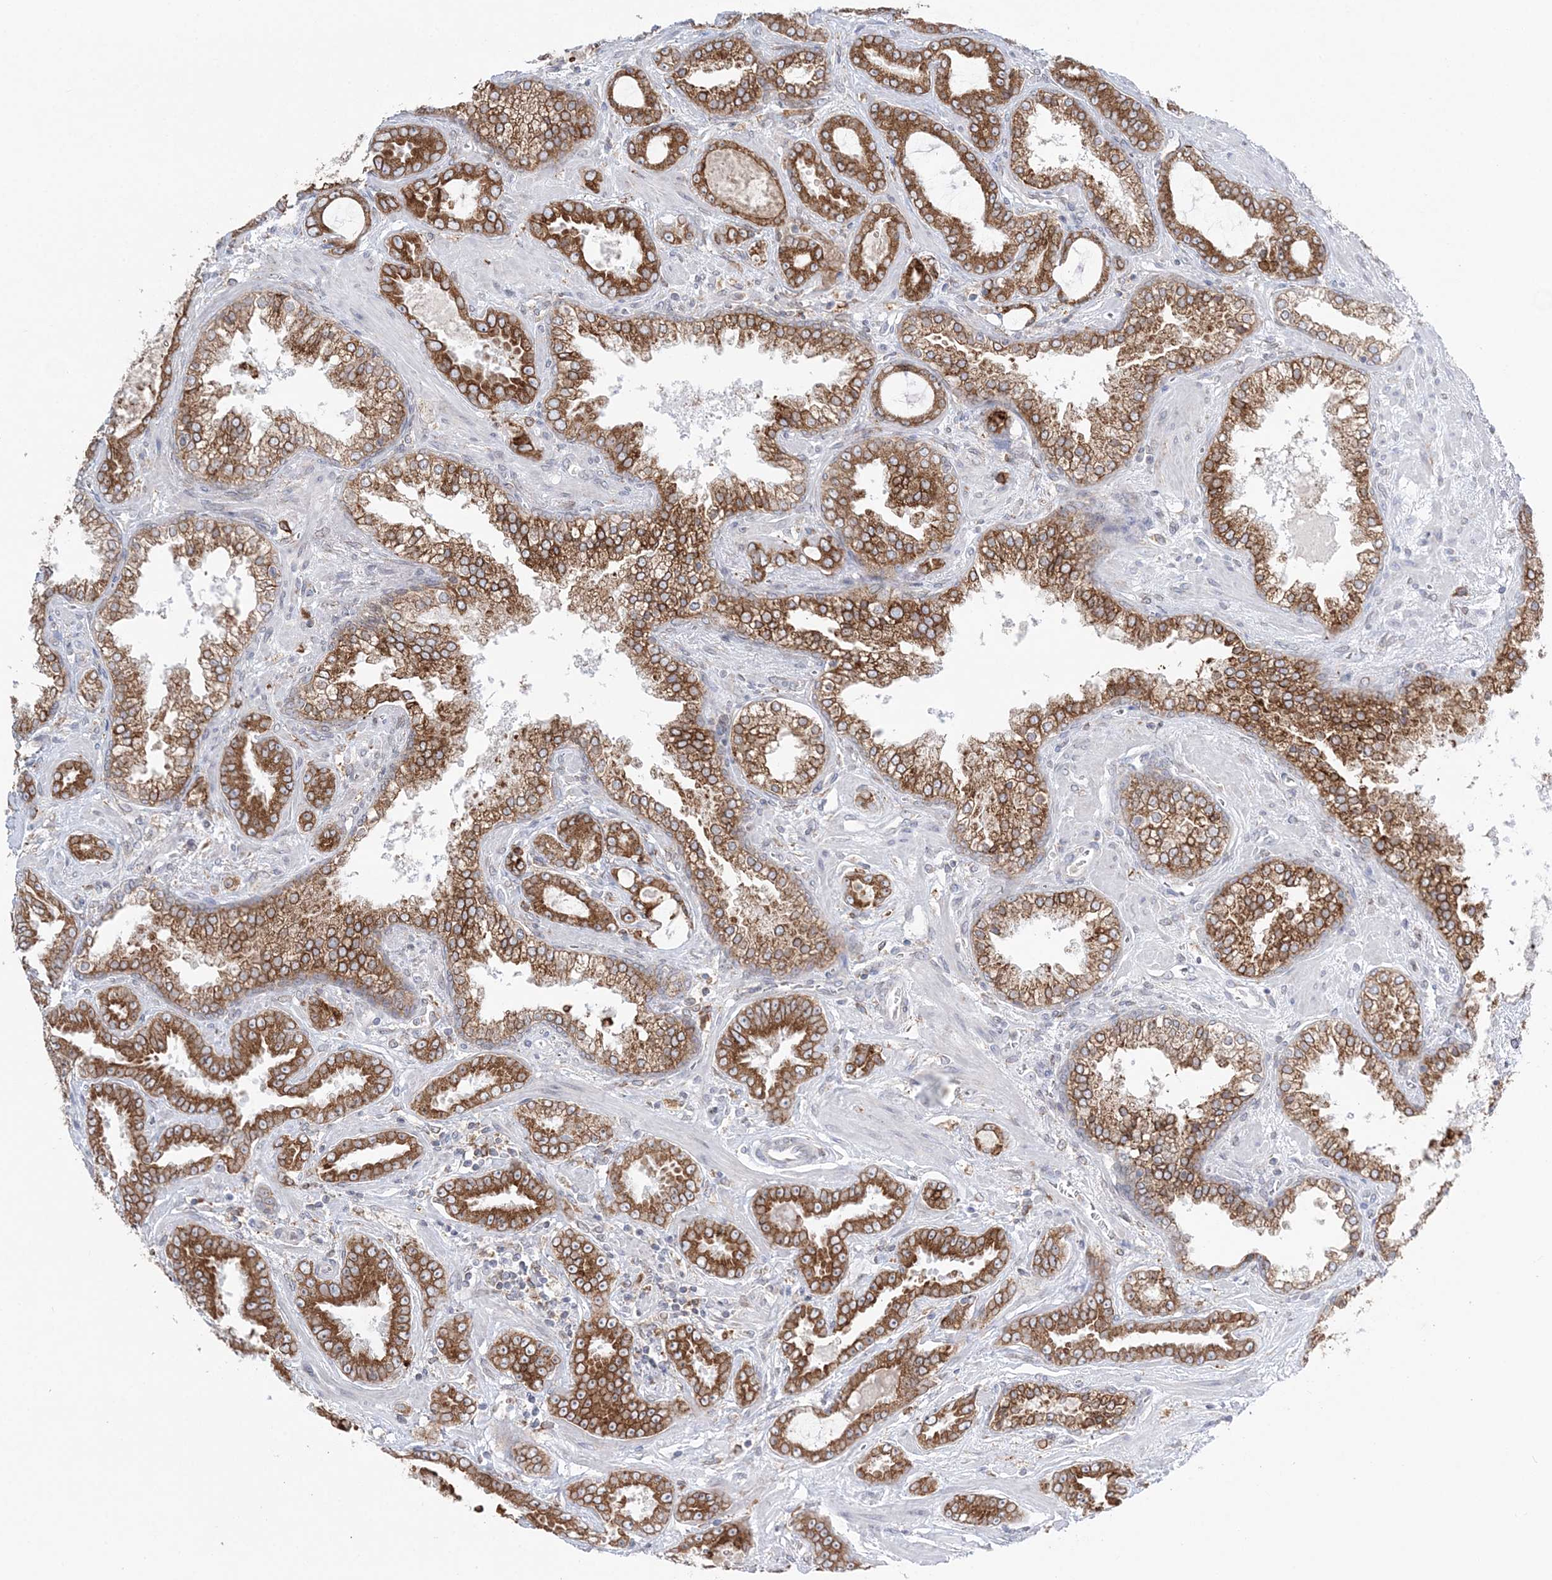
{"staining": {"intensity": "strong", "quantity": ">75%", "location": "cytoplasmic/membranous"}, "tissue": "prostate cancer", "cell_type": "Tumor cells", "image_type": "cancer", "snomed": [{"axis": "morphology", "description": "Adenocarcinoma, Low grade"}, {"axis": "topography", "description": "Prostate"}], "caption": "High-power microscopy captured an immunohistochemistry micrograph of prostate cancer, revealing strong cytoplasmic/membranous staining in approximately >75% of tumor cells.", "gene": "TMED10", "patient": {"sex": "male", "age": 60}}